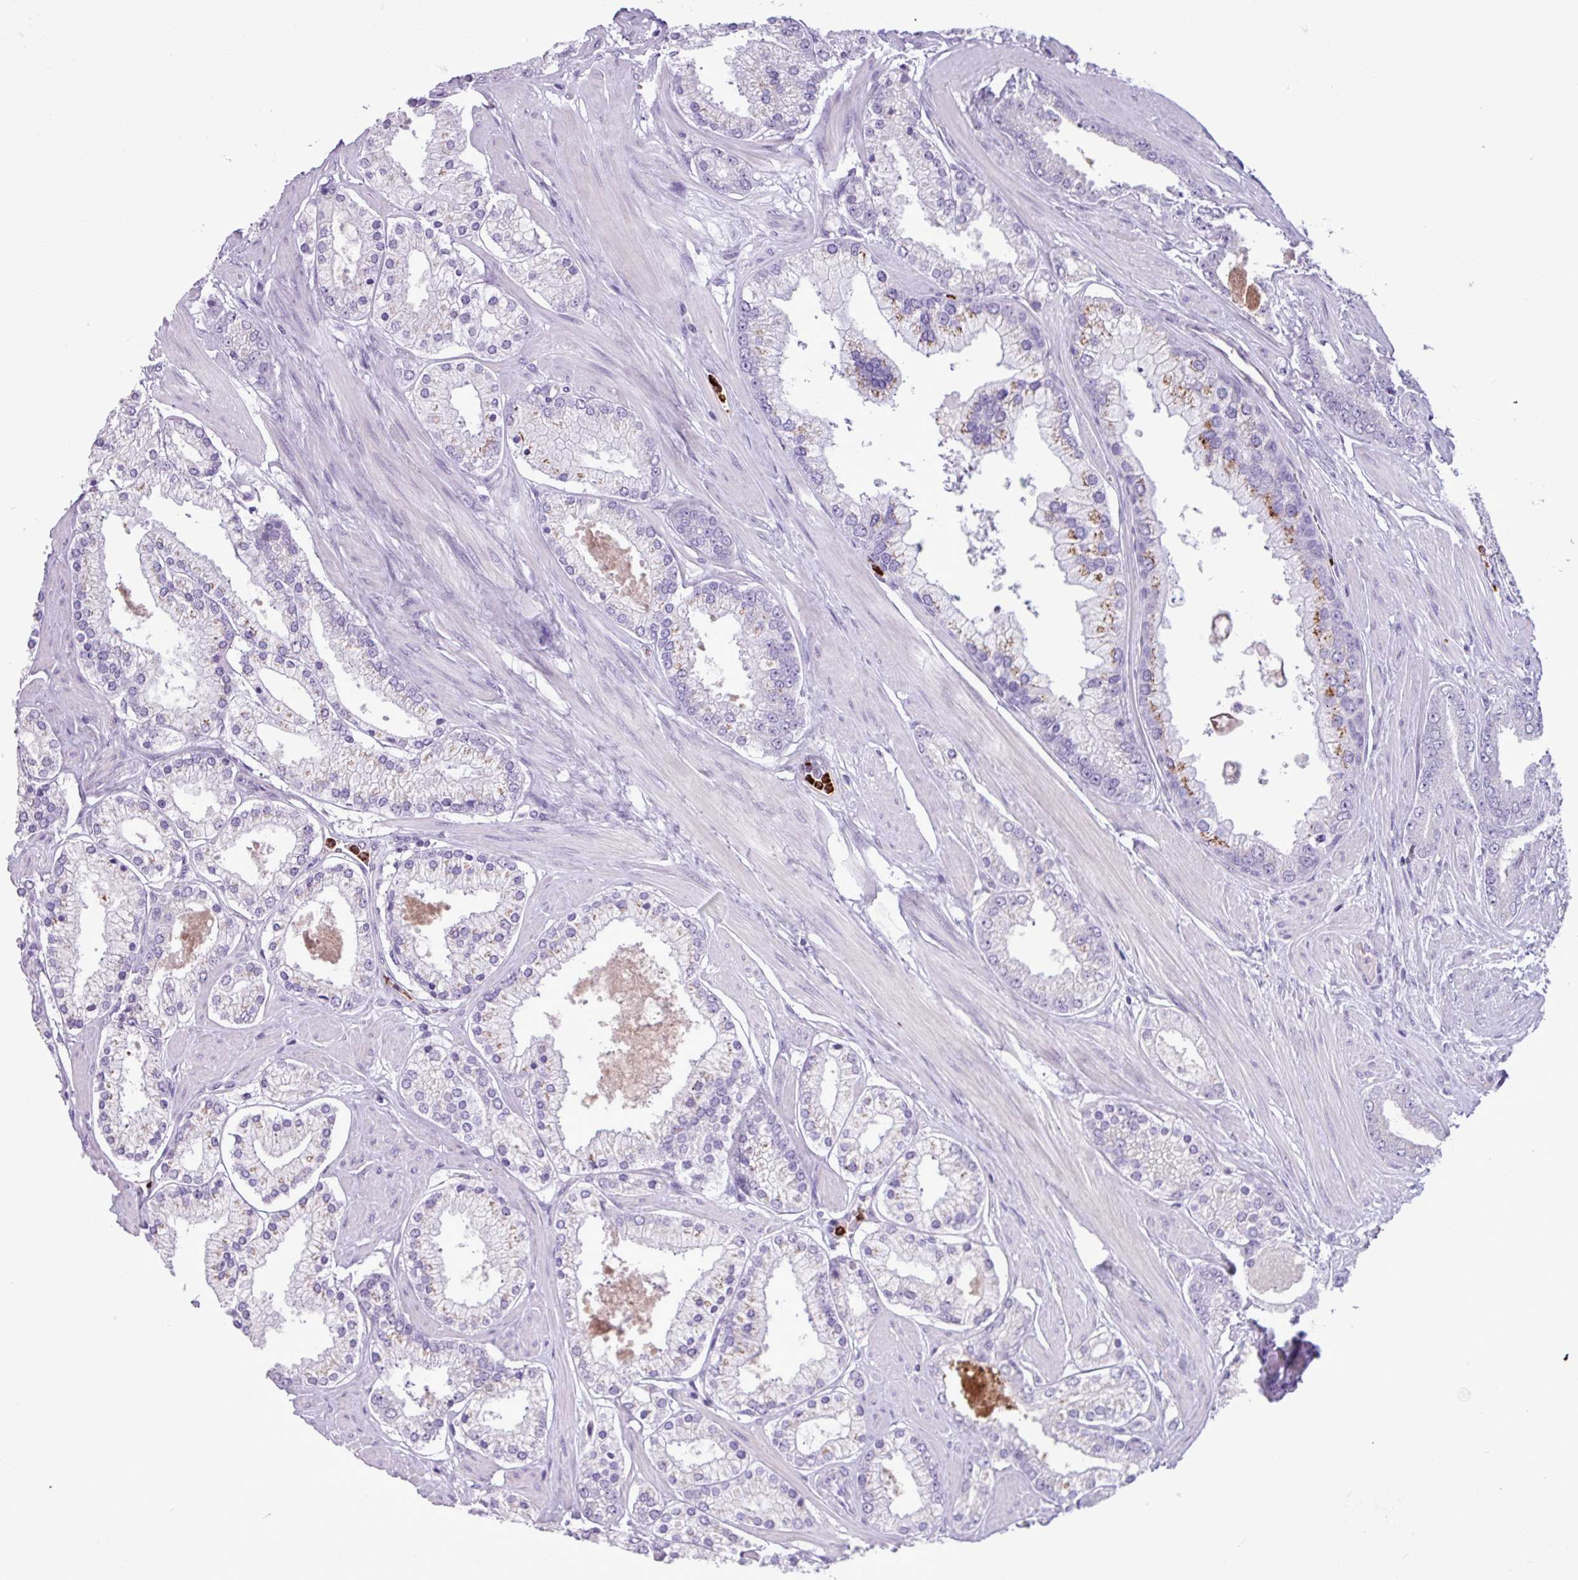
{"staining": {"intensity": "negative", "quantity": "none", "location": "none"}, "tissue": "prostate cancer", "cell_type": "Tumor cells", "image_type": "cancer", "snomed": [{"axis": "morphology", "description": "Adenocarcinoma, Low grade"}, {"axis": "topography", "description": "Prostate"}], "caption": "A photomicrograph of prostate adenocarcinoma (low-grade) stained for a protein exhibits no brown staining in tumor cells. The staining is performed using DAB (3,3'-diaminobenzidine) brown chromogen with nuclei counter-stained in using hematoxylin.", "gene": "TMEM178A", "patient": {"sex": "male", "age": 42}}